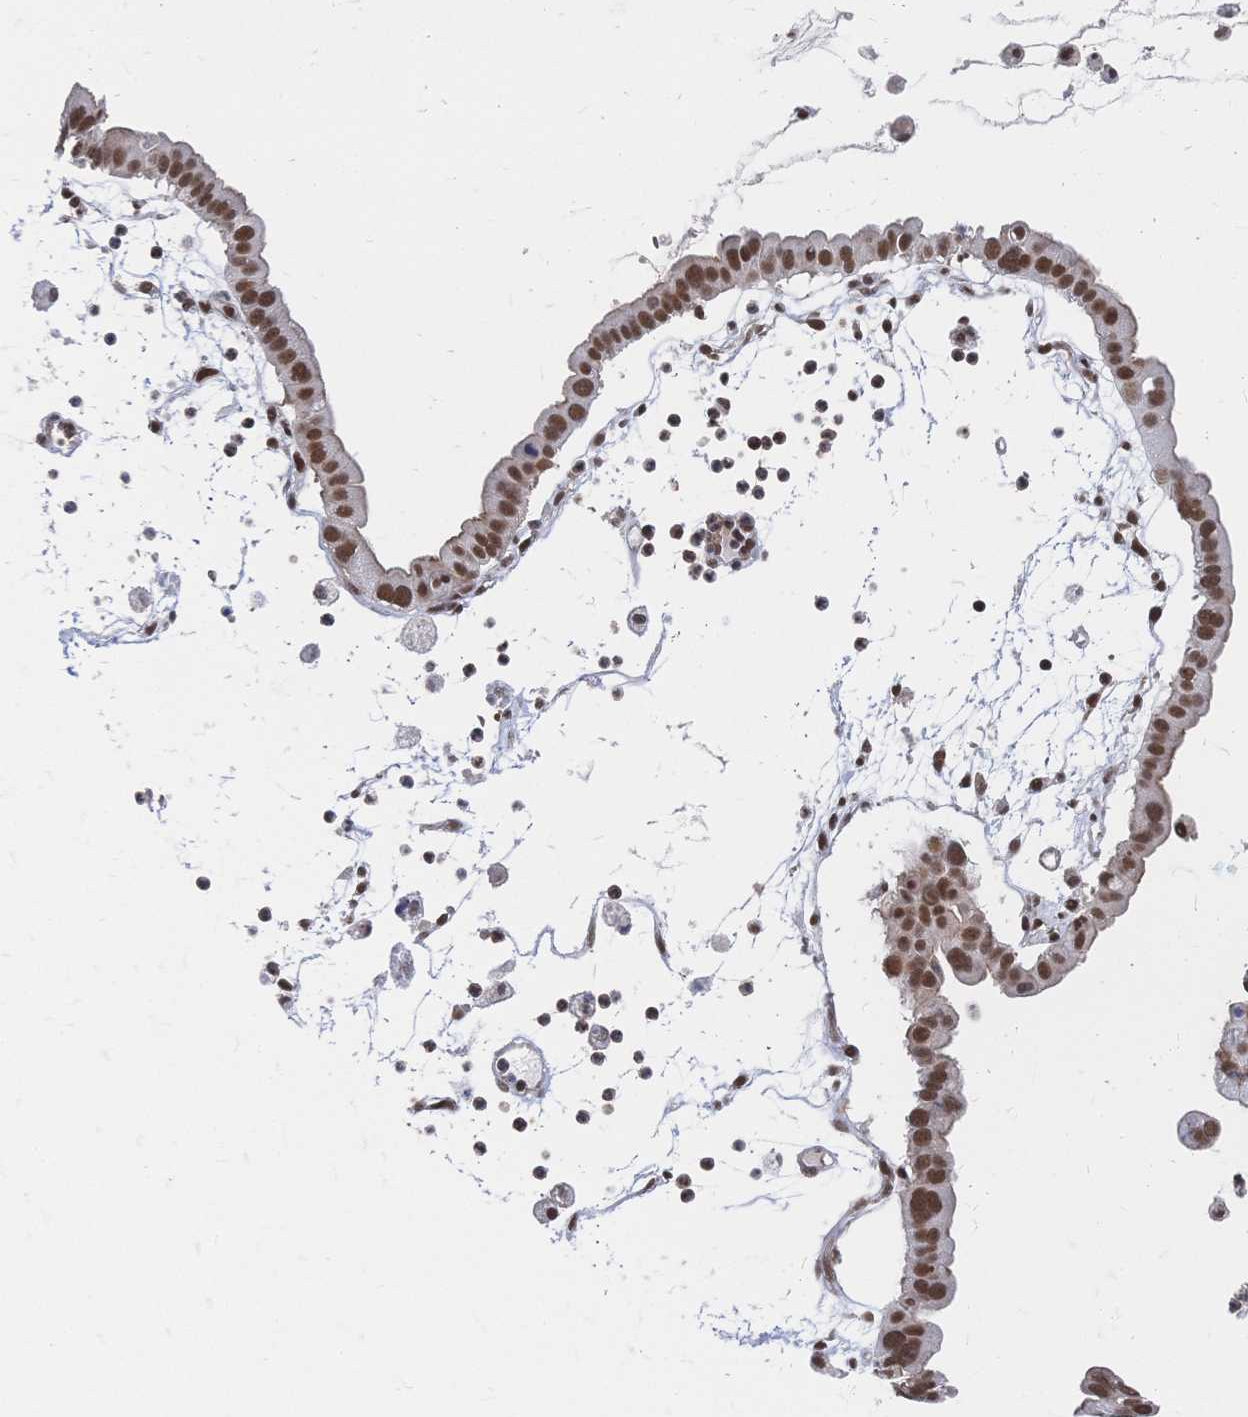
{"staining": {"intensity": "moderate", "quantity": ">75%", "location": "nuclear"}, "tissue": "ovarian cancer", "cell_type": "Tumor cells", "image_type": "cancer", "snomed": [{"axis": "morphology", "description": "Cystadenocarcinoma, mucinous, NOS"}, {"axis": "topography", "description": "Ovary"}], "caption": "The immunohistochemical stain labels moderate nuclear positivity in tumor cells of ovarian cancer tissue.", "gene": "NELFA", "patient": {"sex": "female", "age": 61}}